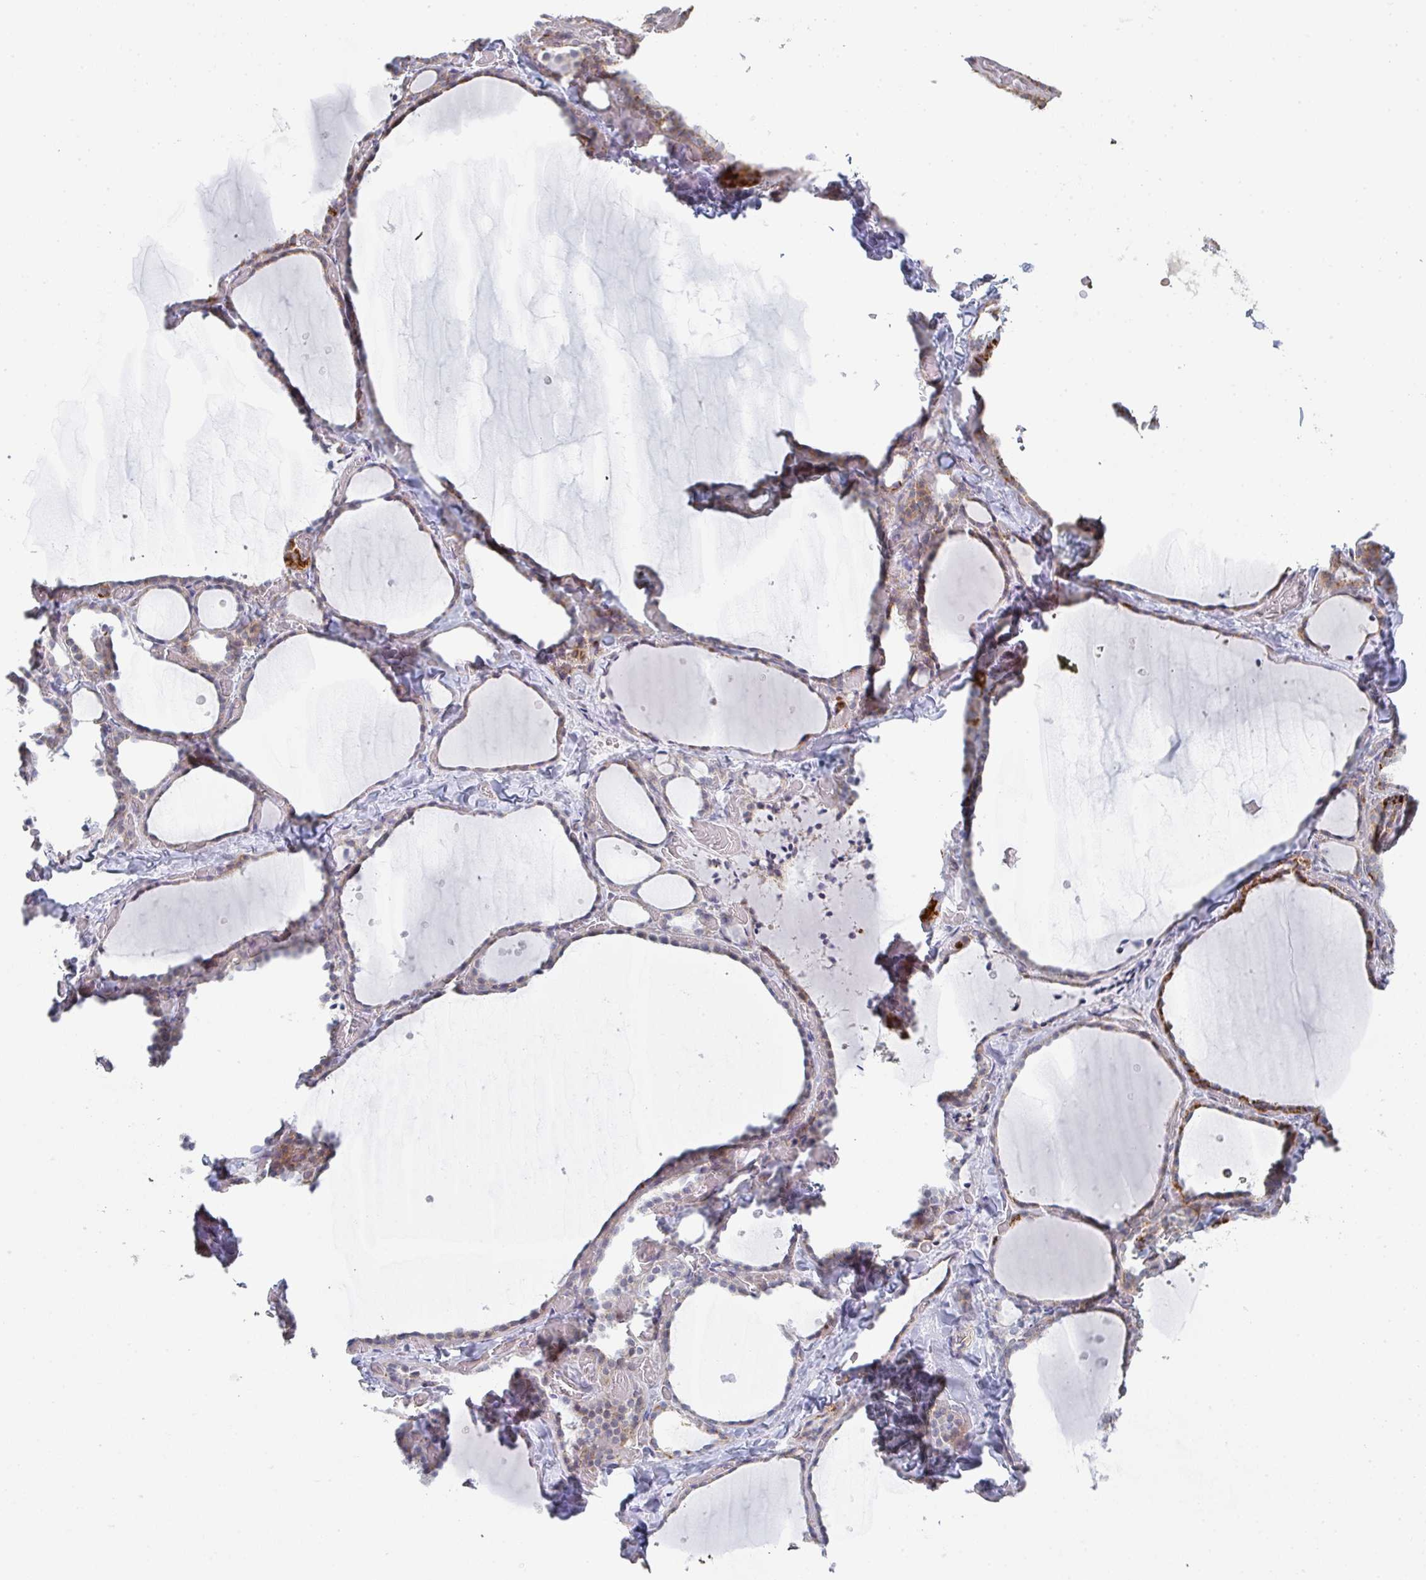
{"staining": {"intensity": "moderate", "quantity": "25%-75%", "location": "cytoplasmic/membranous"}, "tissue": "thyroid gland", "cell_type": "Glandular cells", "image_type": "normal", "snomed": [{"axis": "morphology", "description": "Normal tissue, NOS"}, {"axis": "topography", "description": "Thyroid gland"}], "caption": "Moderate cytoplasmic/membranous protein expression is present in approximately 25%-75% of glandular cells in thyroid gland. The staining was performed using DAB to visualize the protein expression in brown, while the nuclei were stained in blue with hematoxylin (Magnification: 20x).", "gene": "ZNF526", "patient": {"sex": "female", "age": 36}}